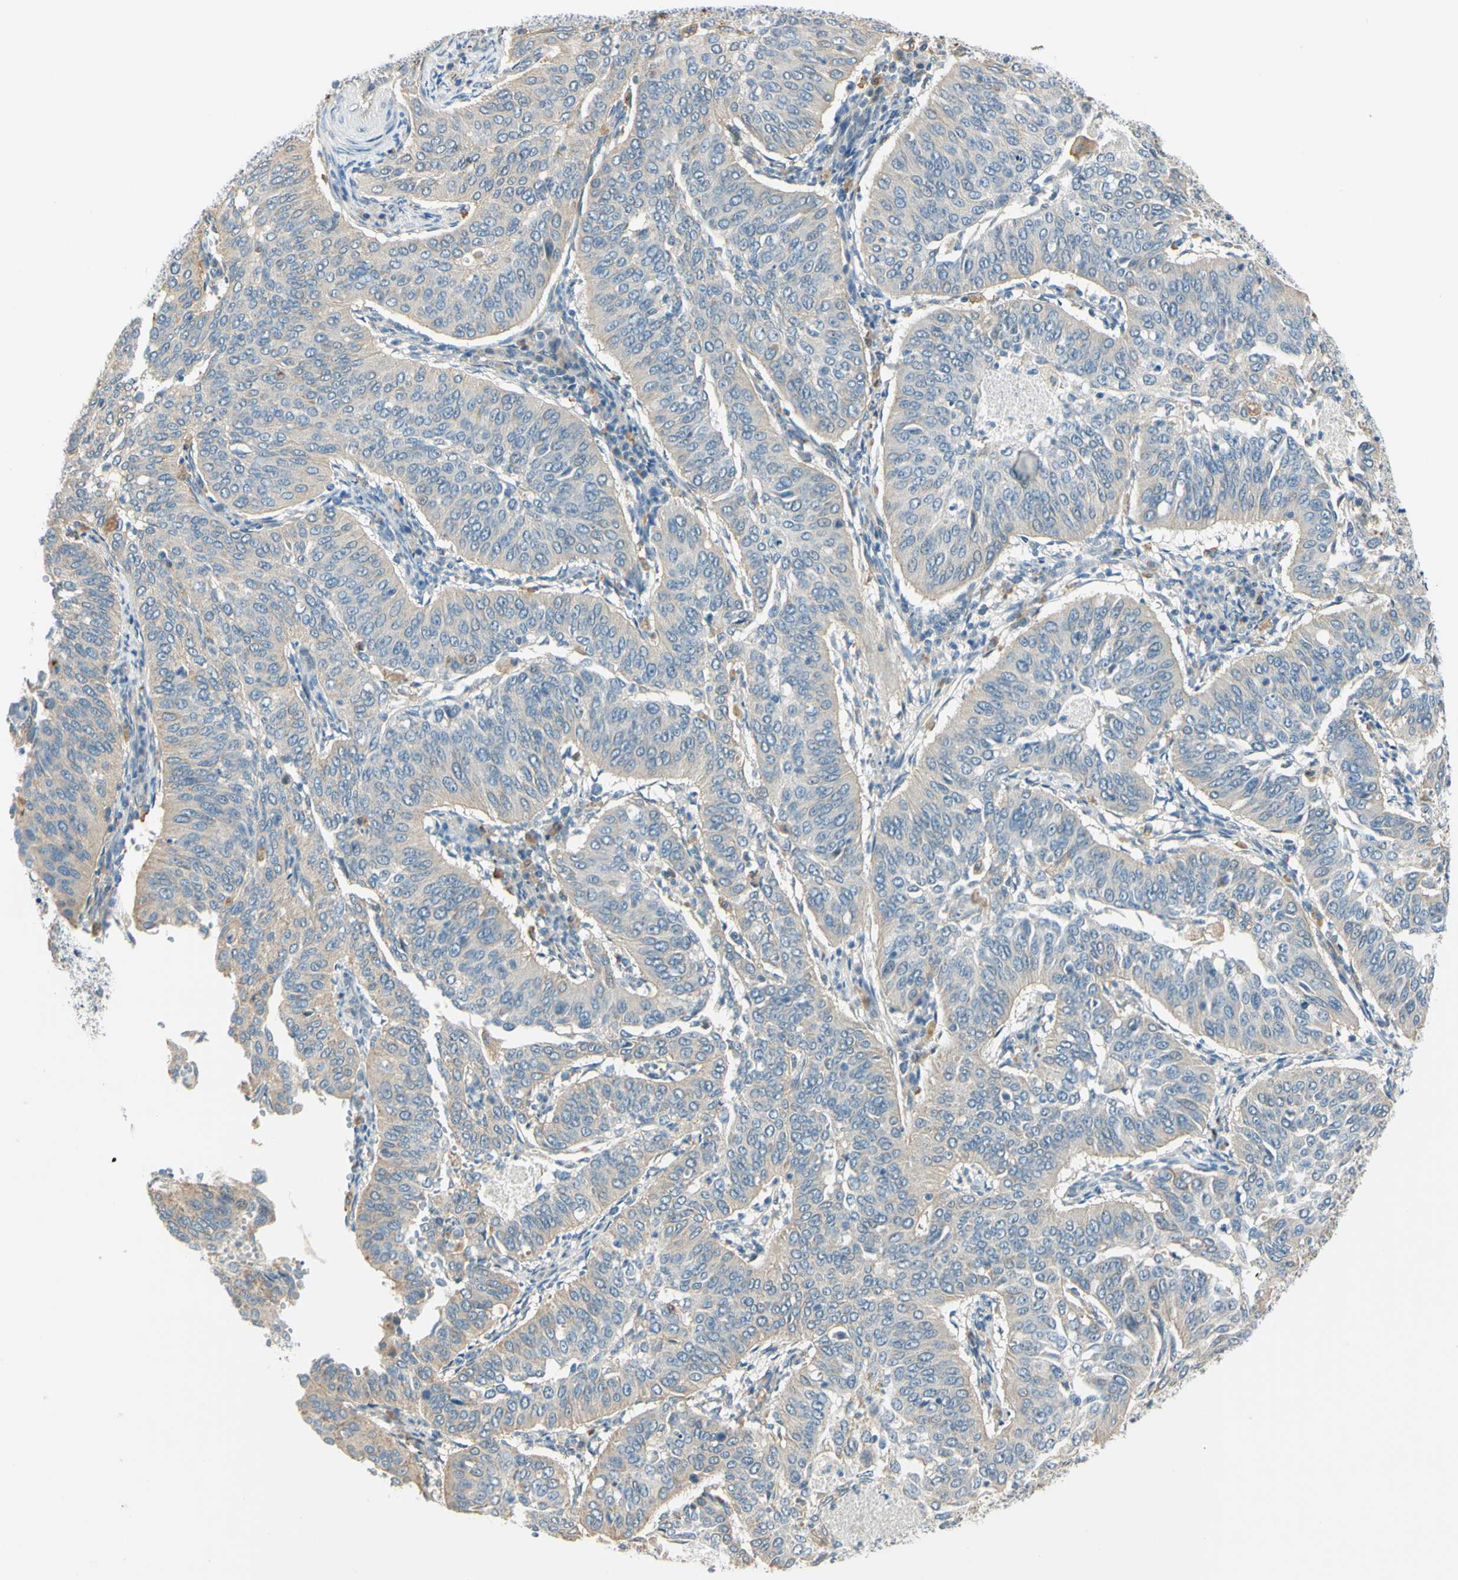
{"staining": {"intensity": "weak", "quantity": "<25%", "location": "cytoplasmic/membranous"}, "tissue": "cervical cancer", "cell_type": "Tumor cells", "image_type": "cancer", "snomed": [{"axis": "morphology", "description": "Normal tissue, NOS"}, {"axis": "morphology", "description": "Squamous cell carcinoma, NOS"}, {"axis": "topography", "description": "Cervix"}], "caption": "DAB immunohistochemical staining of human cervical cancer (squamous cell carcinoma) exhibits no significant expression in tumor cells.", "gene": "LAMA3", "patient": {"sex": "female", "age": 39}}